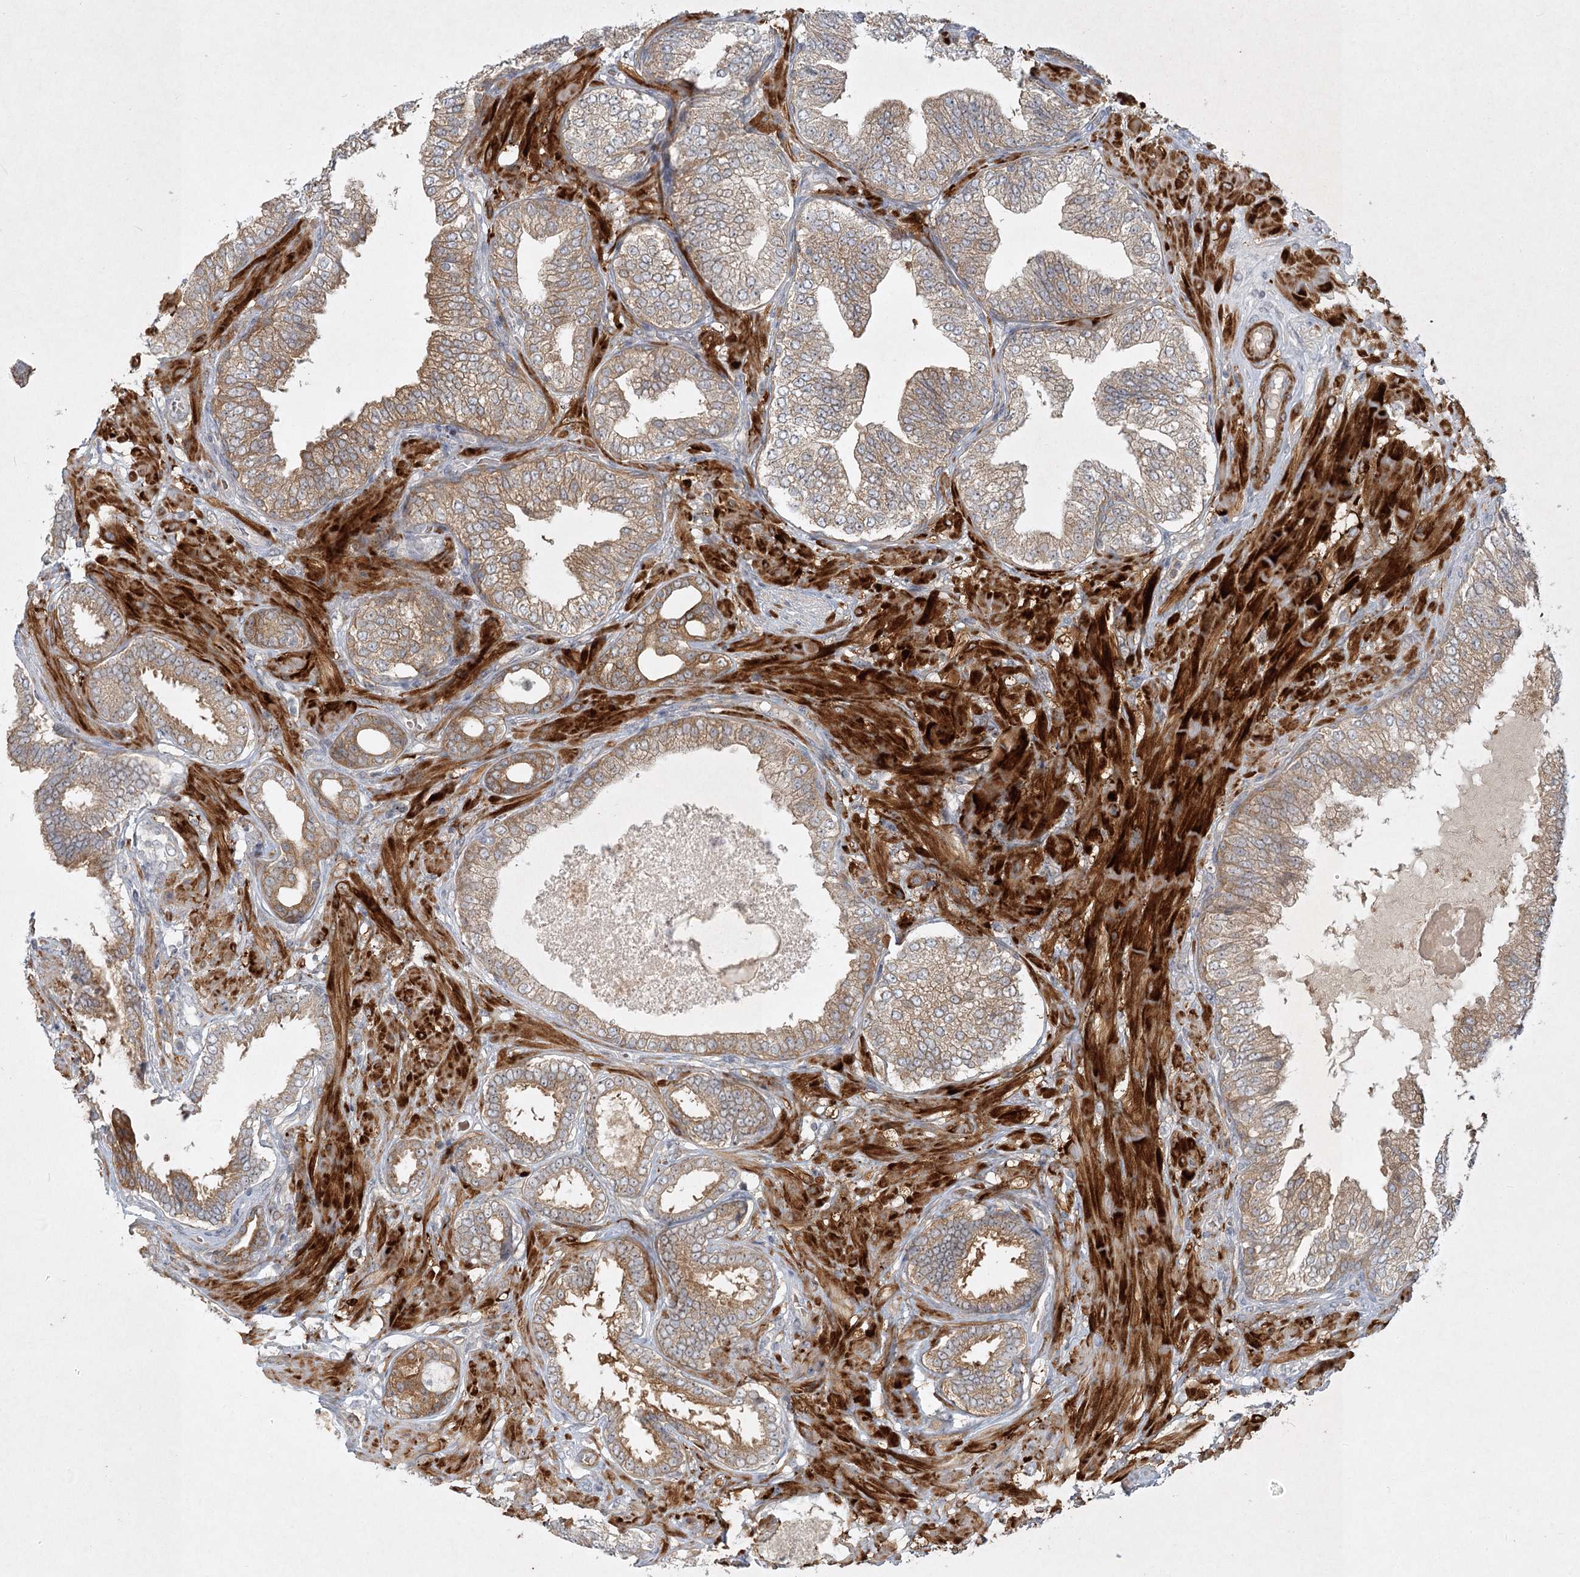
{"staining": {"intensity": "moderate", "quantity": "25%-75%", "location": "cytoplasmic/membranous"}, "tissue": "prostate cancer", "cell_type": "Tumor cells", "image_type": "cancer", "snomed": [{"axis": "morphology", "description": "Adenocarcinoma, High grade"}, {"axis": "topography", "description": "Prostate"}], "caption": "IHC of human adenocarcinoma (high-grade) (prostate) shows medium levels of moderate cytoplasmic/membranous staining in about 25%-75% of tumor cells.", "gene": "SH2D3A", "patient": {"sex": "male", "age": 59}}